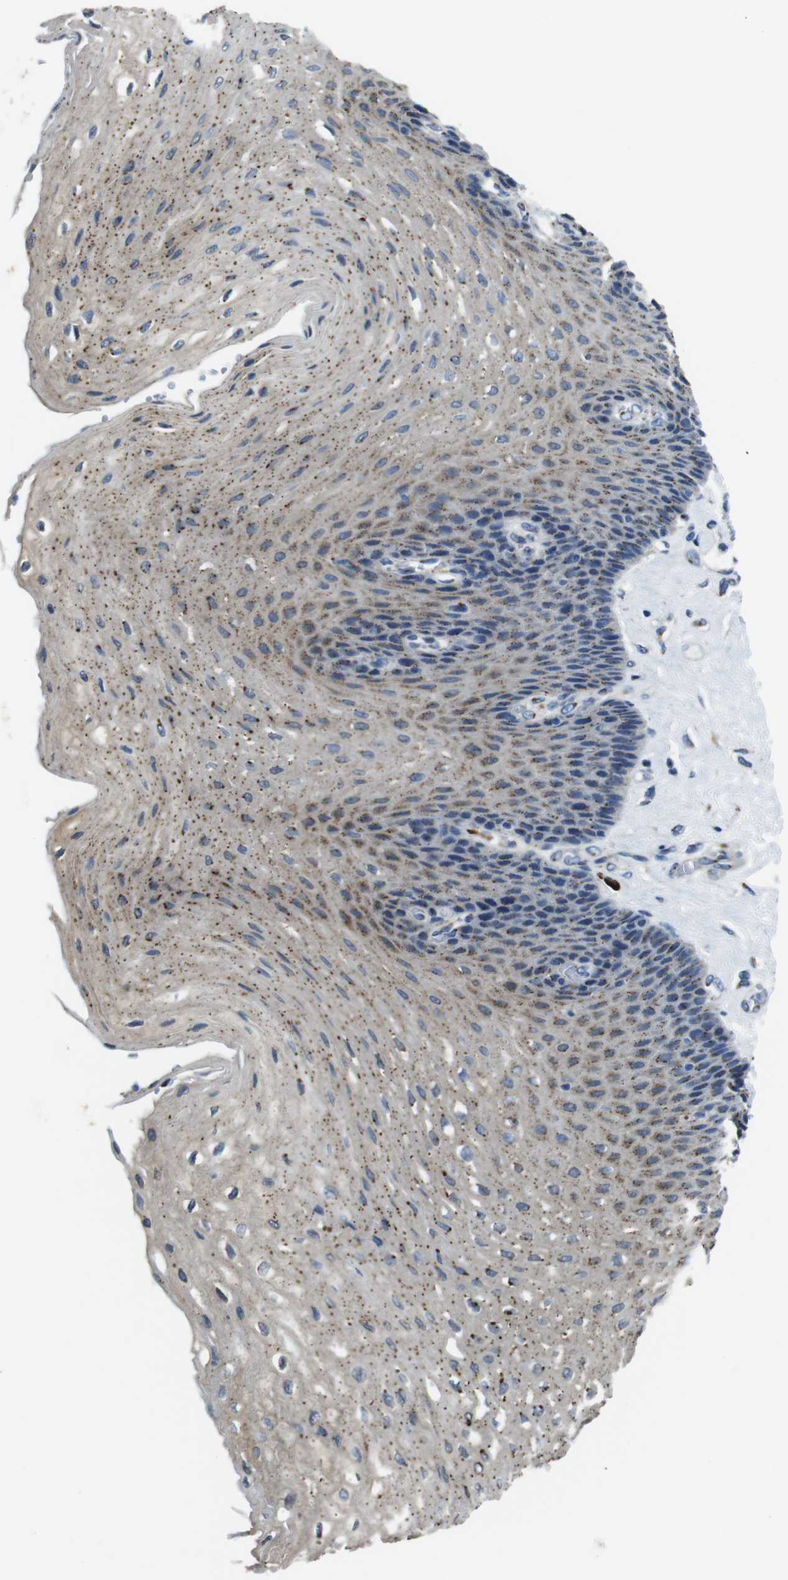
{"staining": {"intensity": "weak", "quantity": ">75%", "location": "cytoplasmic/membranous"}, "tissue": "esophagus", "cell_type": "Squamous epithelial cells", "image_type": "normal", "snomed": [{"axis": "morphology", "description": "Normal tissue, NOS"}, {"axis": "topography", "description": "Esophagus"}], "caption": "This photomicrograph demonstrates immunohistochemistry (IHC) staining of benign human esophagus, with low weak cytoplasmic/membranous expression in about >75% of squamous epithelial cells.", "gene": "RAB6A", "patient": {"sex": "female", "age": 72}}